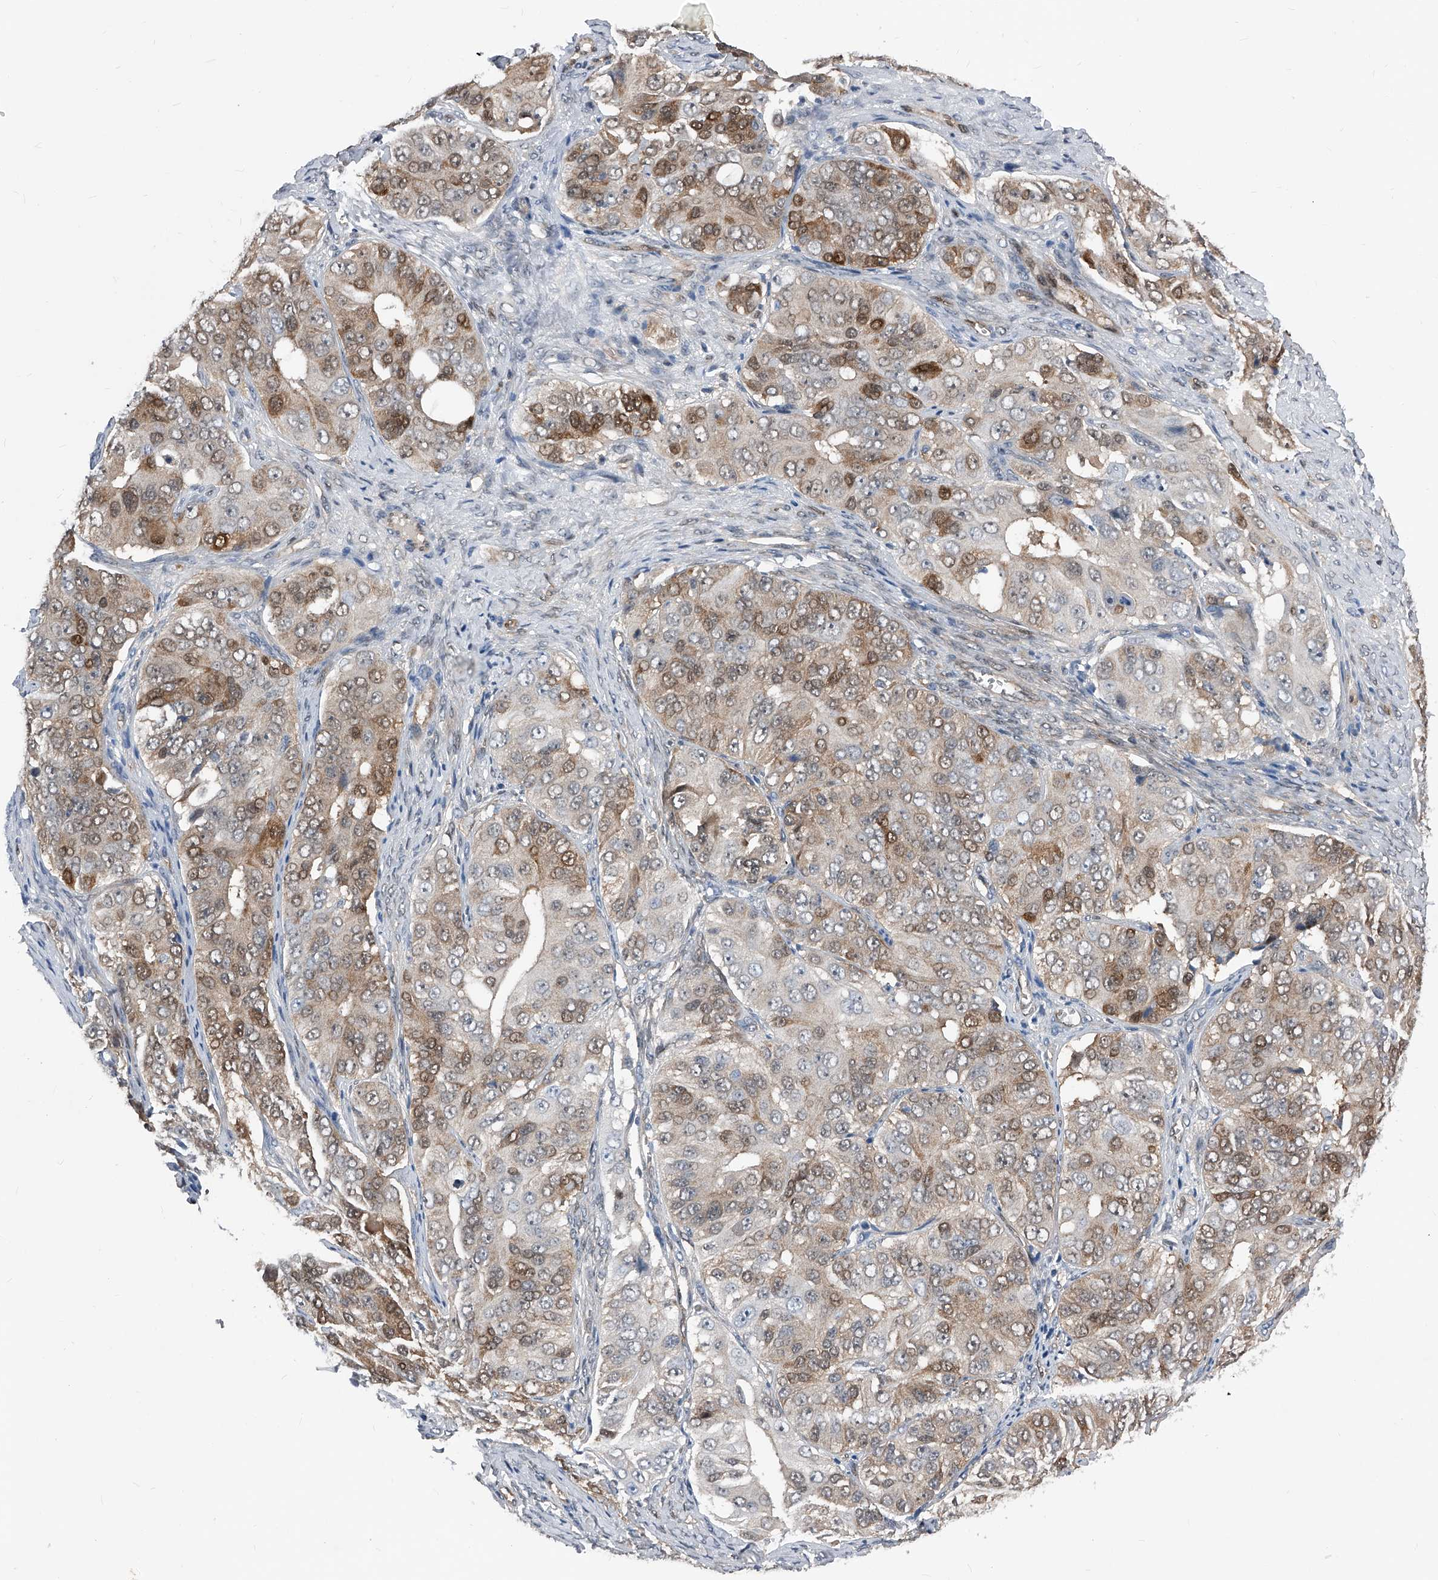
{"staining": {"intensity": "moderate", "quantity": "25%-75%", "location": "cytoplasmic/membranous,nuclear"}, "tissue": "ovarian cancer", "cell_type": "Tumor cells", "image_type": "cancer", "snomed": [{"axis": "morphology", "description": "Carcinoma, endometroid"}, {"axis": "topography", "description": "Ovary"}], "caption": "Tumor cells reveal moderate cytoplasmic/membranous and nuclear staining in about 25%-75% of cells in ovarian cancer (endometroid carcinoma). The staining was performed using DAB (3,3'-diaminobenzidine), with brown indicating positive protein expression. Nuclei are stained blue with hematoxylin.", "gene": "MAP2K6", "patient": {"sex": "female", "age": 51}}